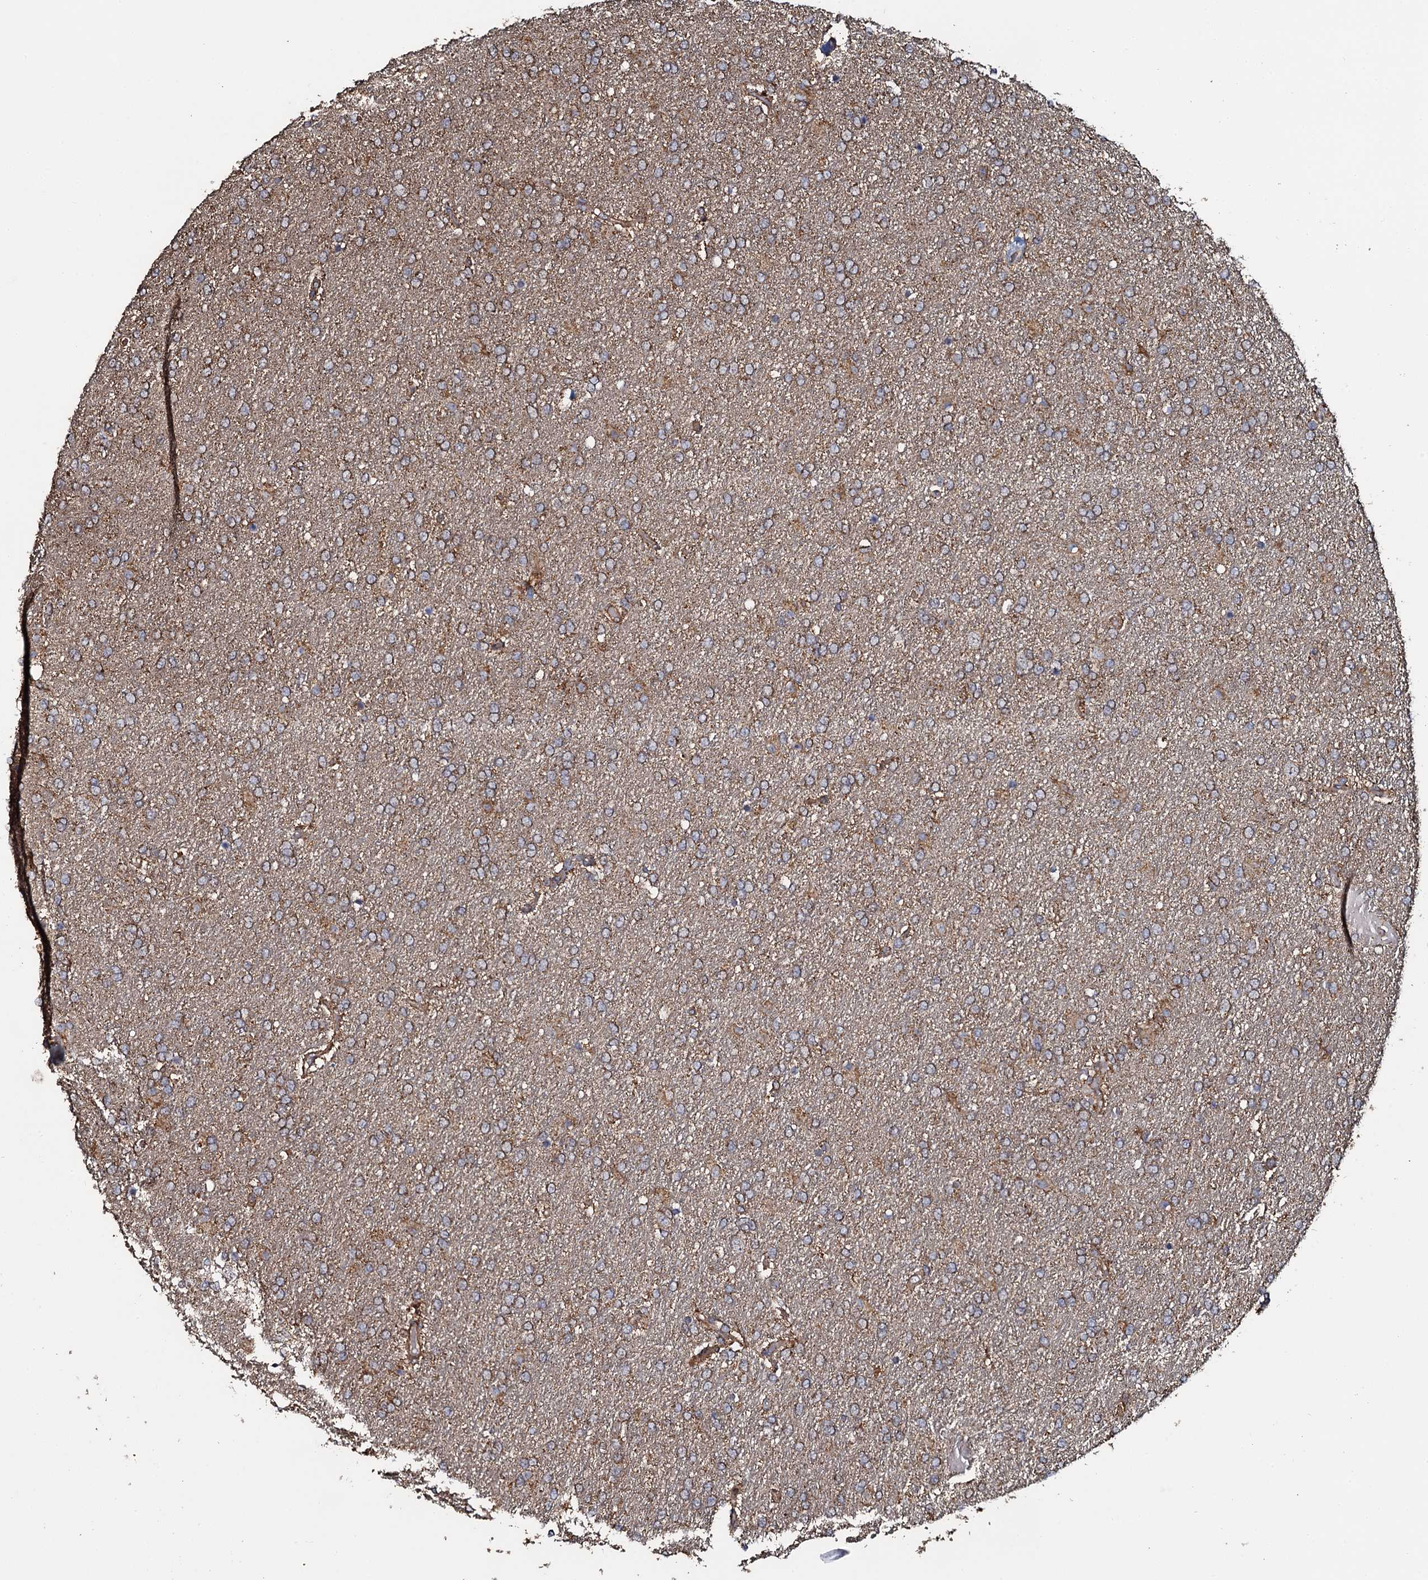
{"staining": {"intensity": "weak", "quantity": "25%-75%", "location": "cytoplasmic/membranous"}, "tissue": "glioma", "cell_type": "Tumor cells", "image_type": "cancer", "snomed": [{"axis": "morphology", "description": "Glioma, malignant, High grade"}, {"axis": "topography", "description": "Brain"}], "caption": "High-grade glioma (malignant) stained with DAB (3,3'-diaminobenzidine) immunohistochemistry shows low levels of weak cytoplasmic/membranous positivity in about 25%-75% of tumor cells.", "gene": "VWA8", "patient": {"sex": "male", "age": 72}}